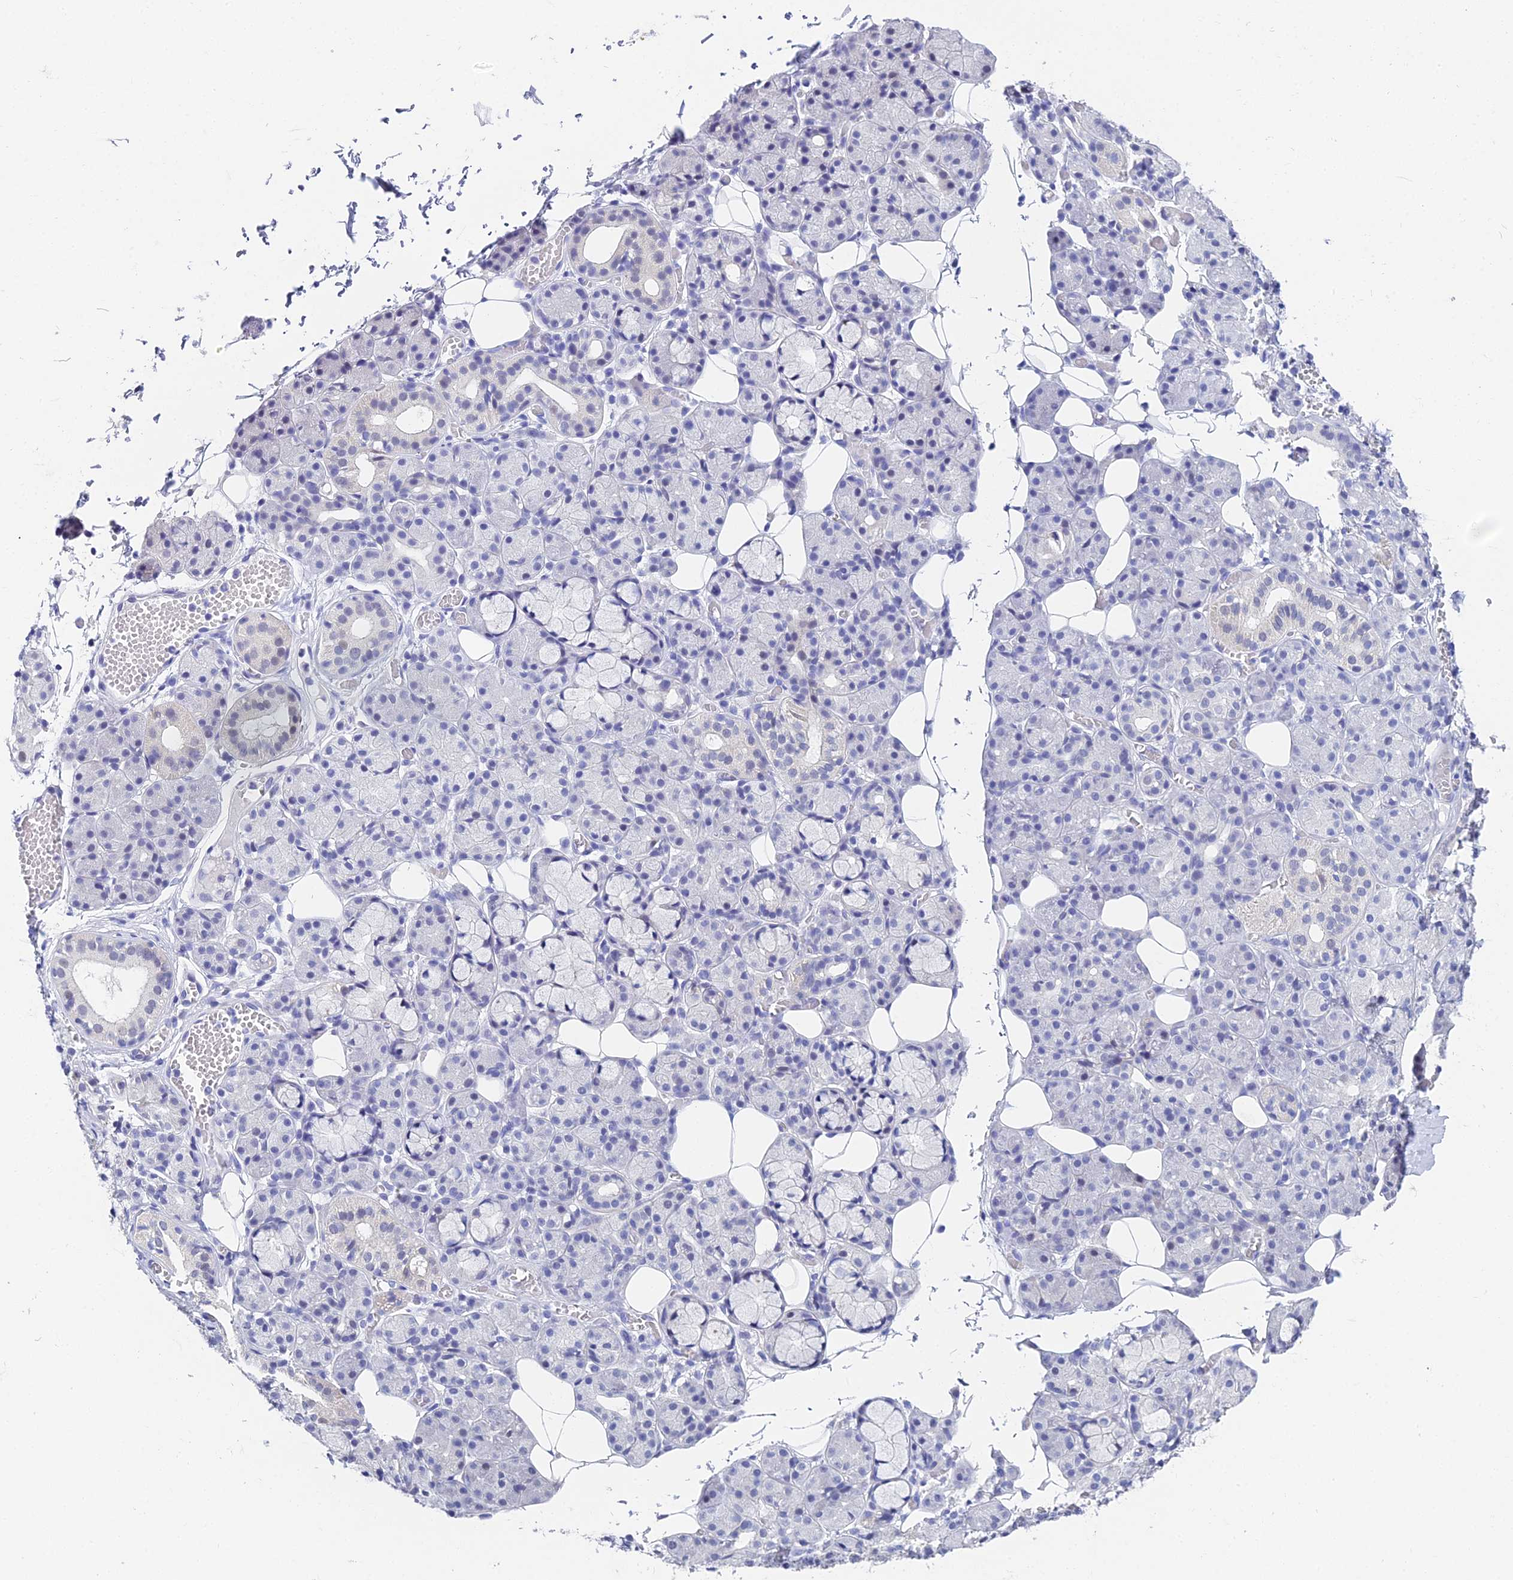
{"staining": {"intensity": "negative", "quantity": "none", "location": "none"}, "tissue": "salivary gland", "cell_type": "Glandular cells", "image_type": "normal", "snomed": [{"axis": "morphology", "description": "Normal tissue, NOS"}, {"axis": "topography", "description": "Salivary gland"}], "caption": "Immunohistochemistry (IHC) of benign salivary gland shows no positivity in glandular cells. (DAB IHC, high magnification).", "gene": "OCM2", "patient": {"sex": "male", "age": 63}}